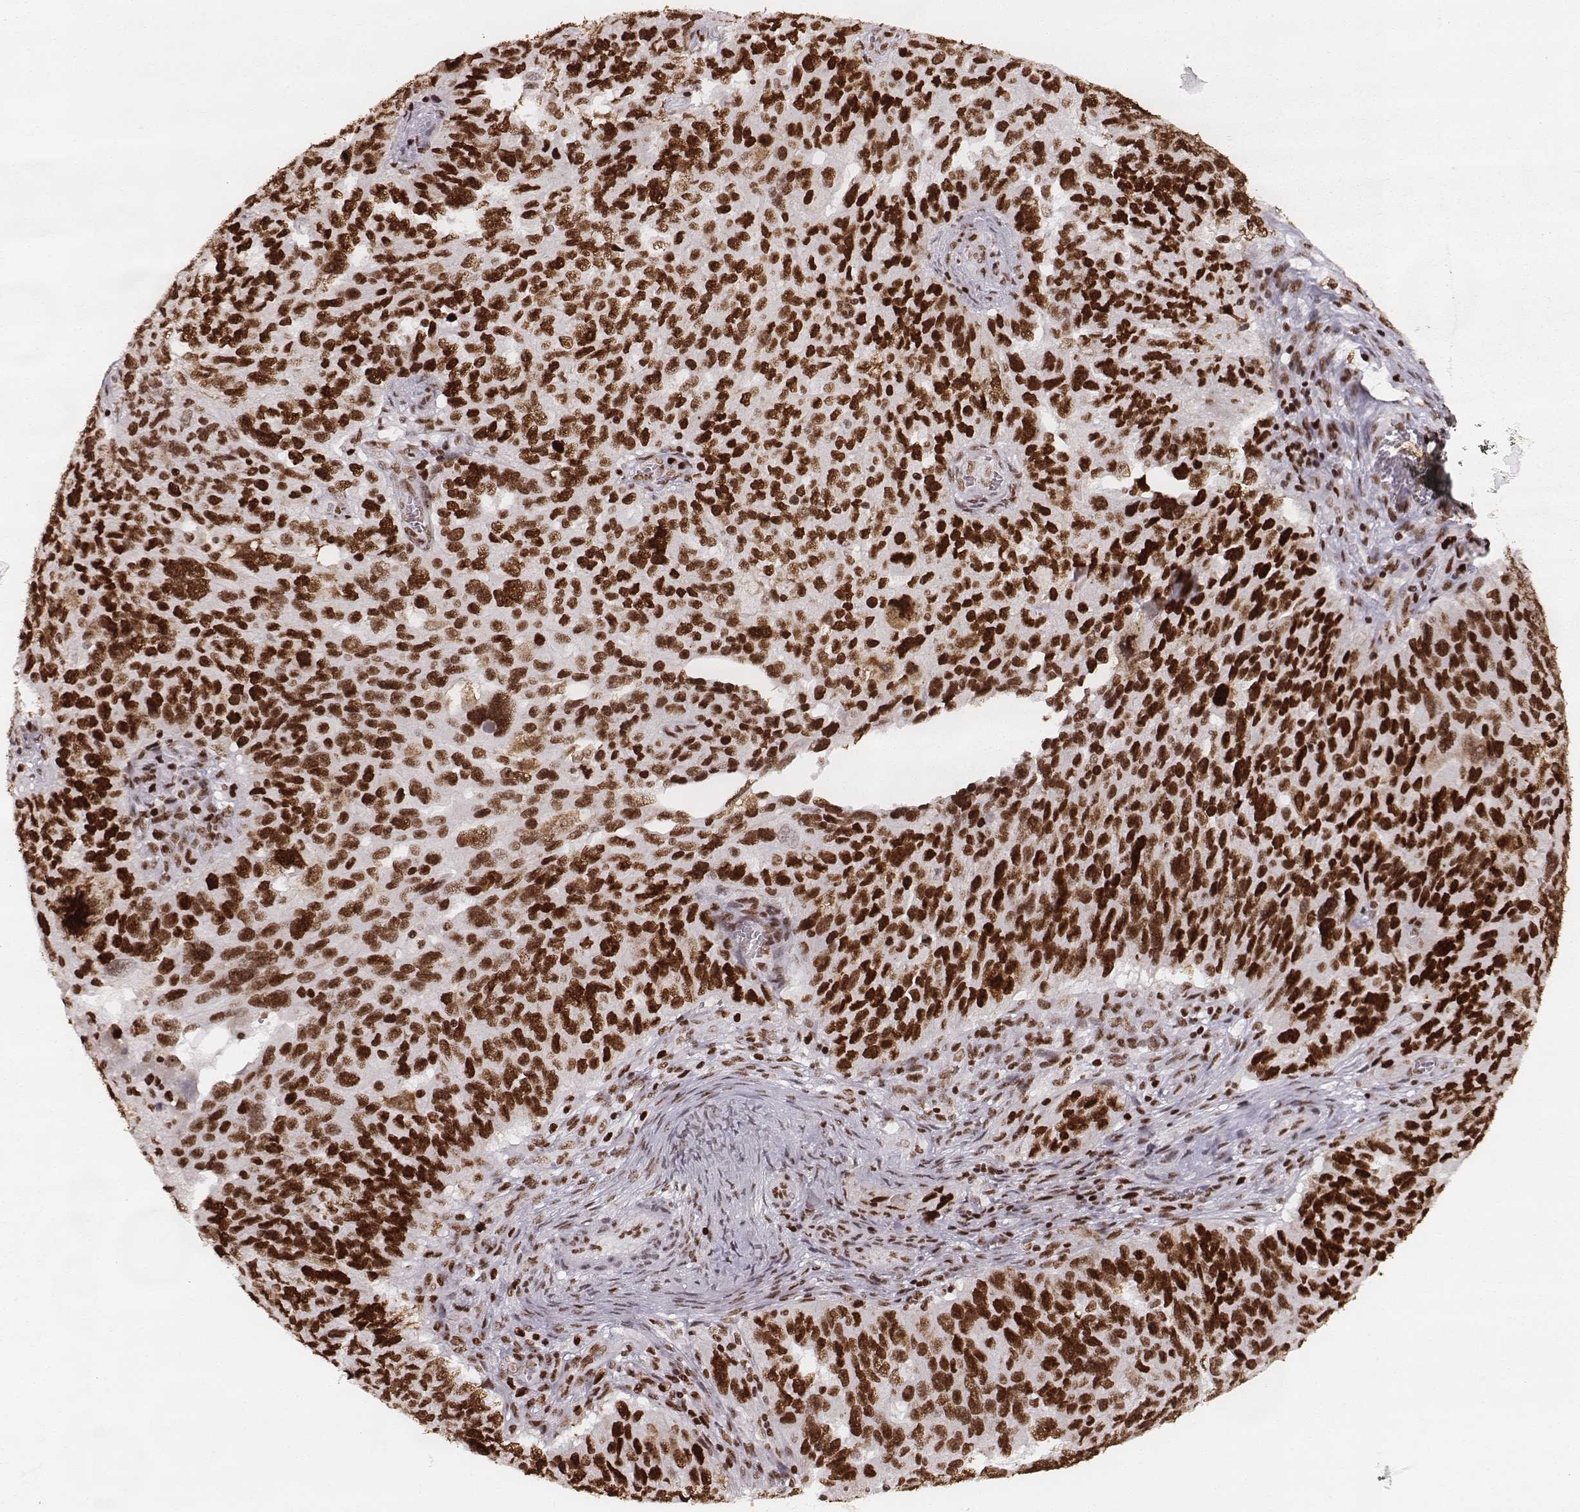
{"staining": {"intensity": "strong", "quantity": ">75%", "location": "nuclear"}, "tissue": "ovarian cancer", "cell_type": "Tumor cells", "image_type": "cancer", "snomed": [{"axis": "morphology", "description": "Carcinoma, endometroid"}, {"axis": "topography", "description": "Soft tissue"}, {"axis": "topography", "description": "Ovary"}], "caption": "Protein staining of ovarian endometroid carcinoma tissue shows strong nuclear staining in about >75% of tumor cells.", "gene": "PARP1", "patient": {"sex": "female", "age": 52}}